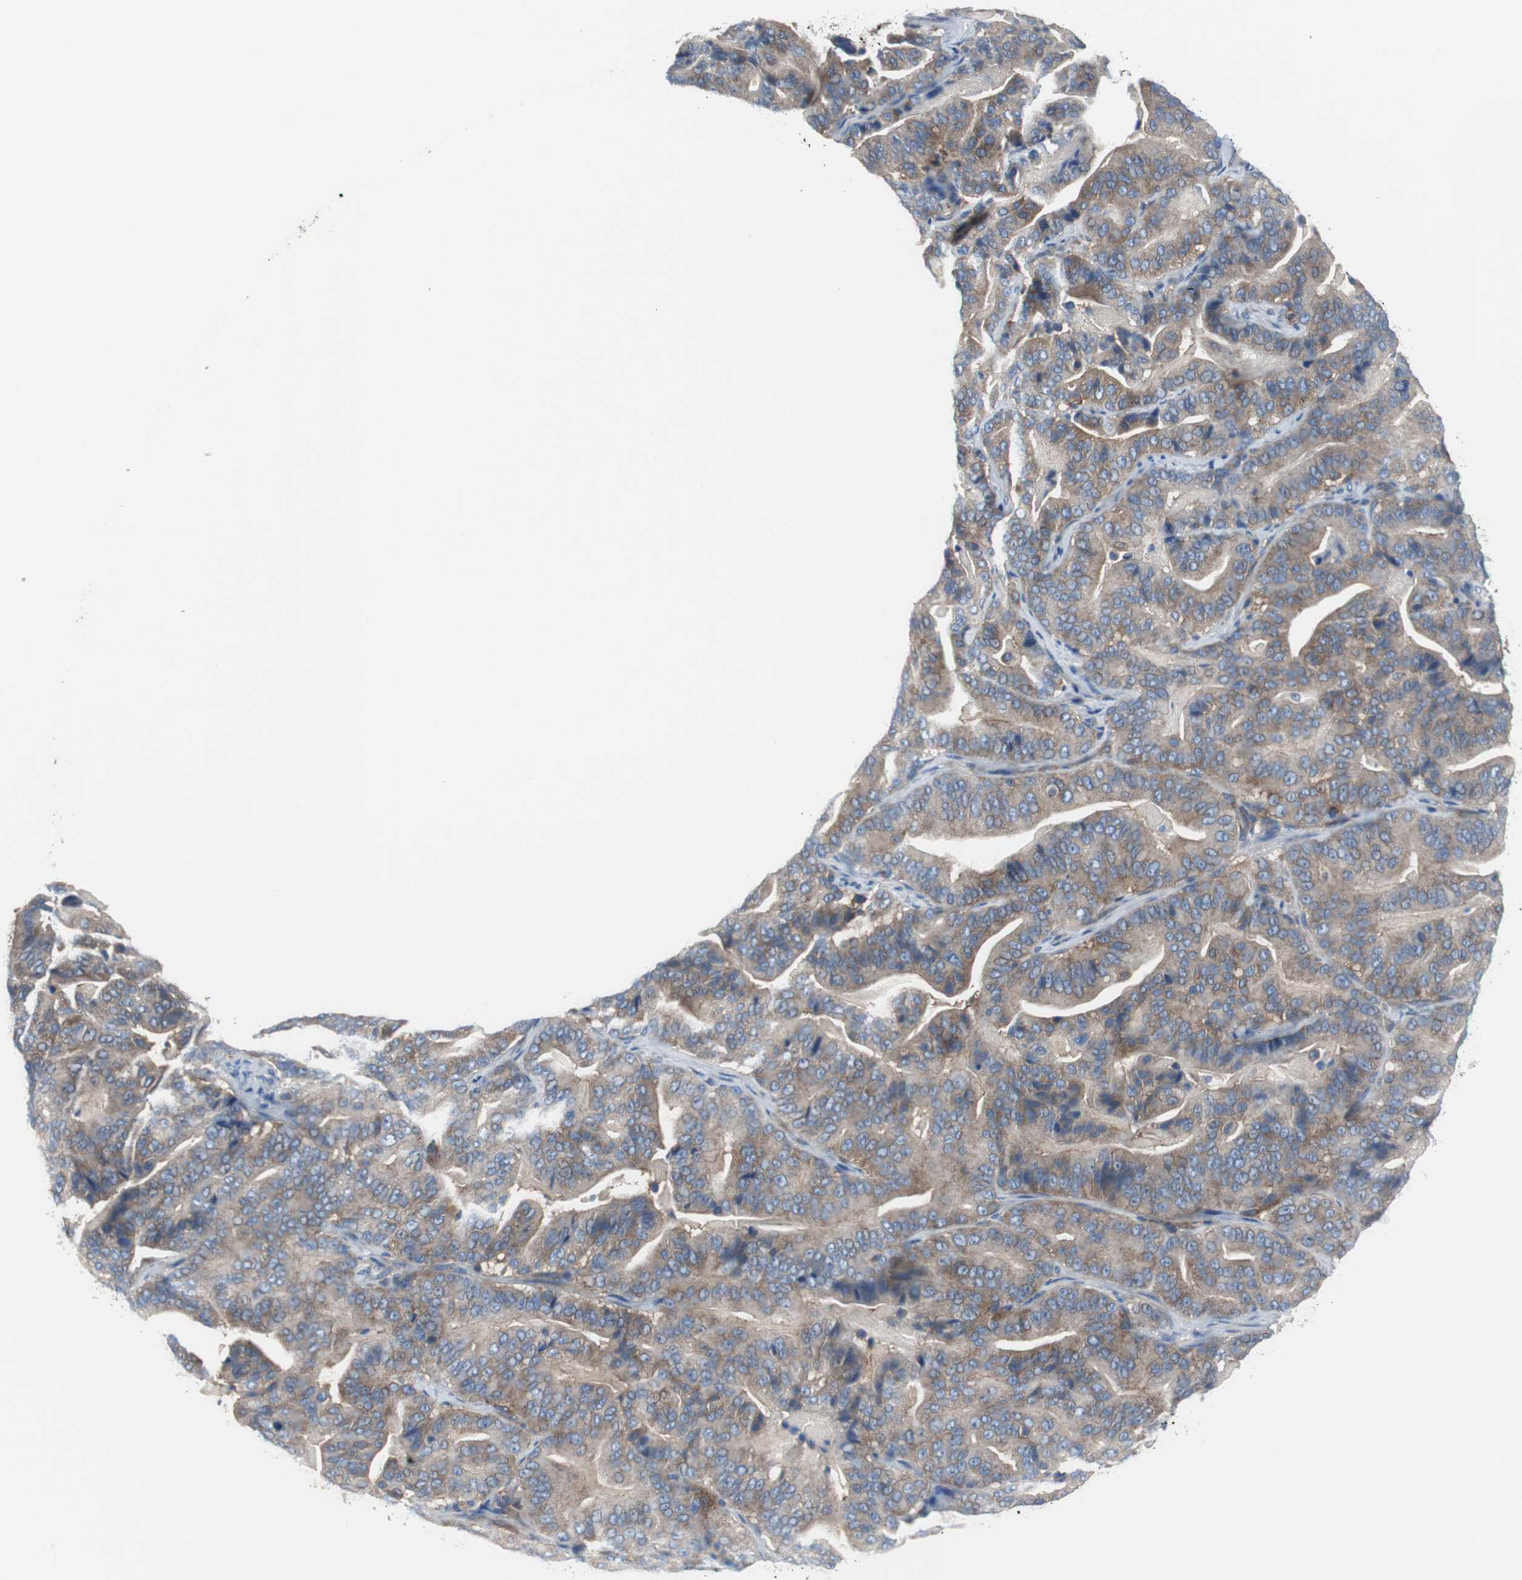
{"staining": {"intensity": "moderate", "quantity": ">75%", "location": "cytoplasmic/membranous"}, "tissue": "pancreatic cancer", "cell_type": "Tumor cells", "image_type": "cancer", "snomed": [{"axis": "morphology", "description": "Adenocarcinoma, NOS"}, {"axis": "topography", "description": "Pancreas"}], "caption": "Tumor cells show medium levels of moderate cytoplasmic/membranous positivity in approximately >75% of cells in human pancreatic cancer (adenocarcinoma).", "gene": "BRAF", "patient": {"sex": "male", "age": 63}}